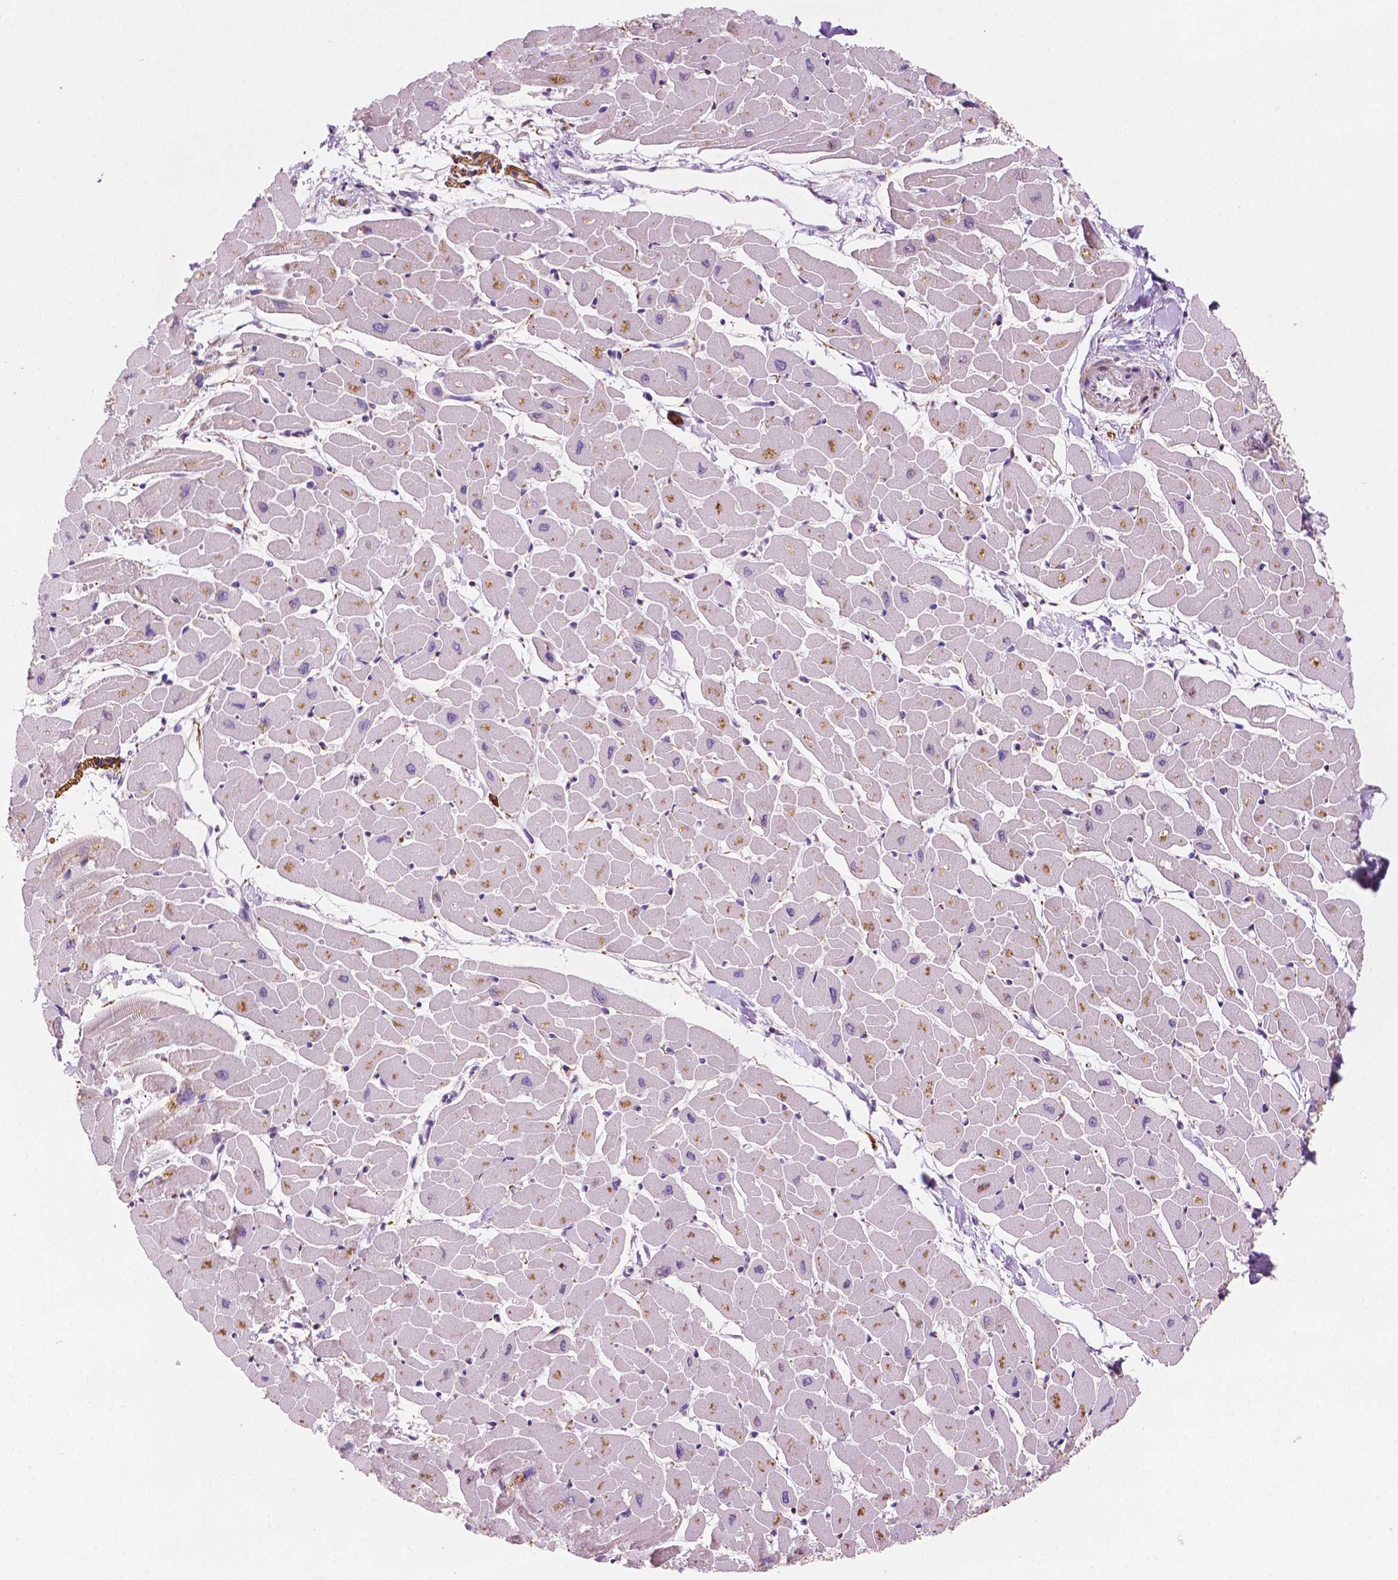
{"staining": {"intensity": "negative", "quantity": "none", "location": "none"}, "tissue": "heart muscle", "cell_type": "Cardiomyocytes", "image_type": "normal", "snomed": [{"axis": "morphology", "description": "Normal tissue, NOS"}, {"axis": "topography", "description": "Heart"}], "caption": "The micrograph reveals no significant staining in cardiomyocytes of heart muscle.", "gene": "LRP1B", "patient": {"sex": "male", "age": 57}}